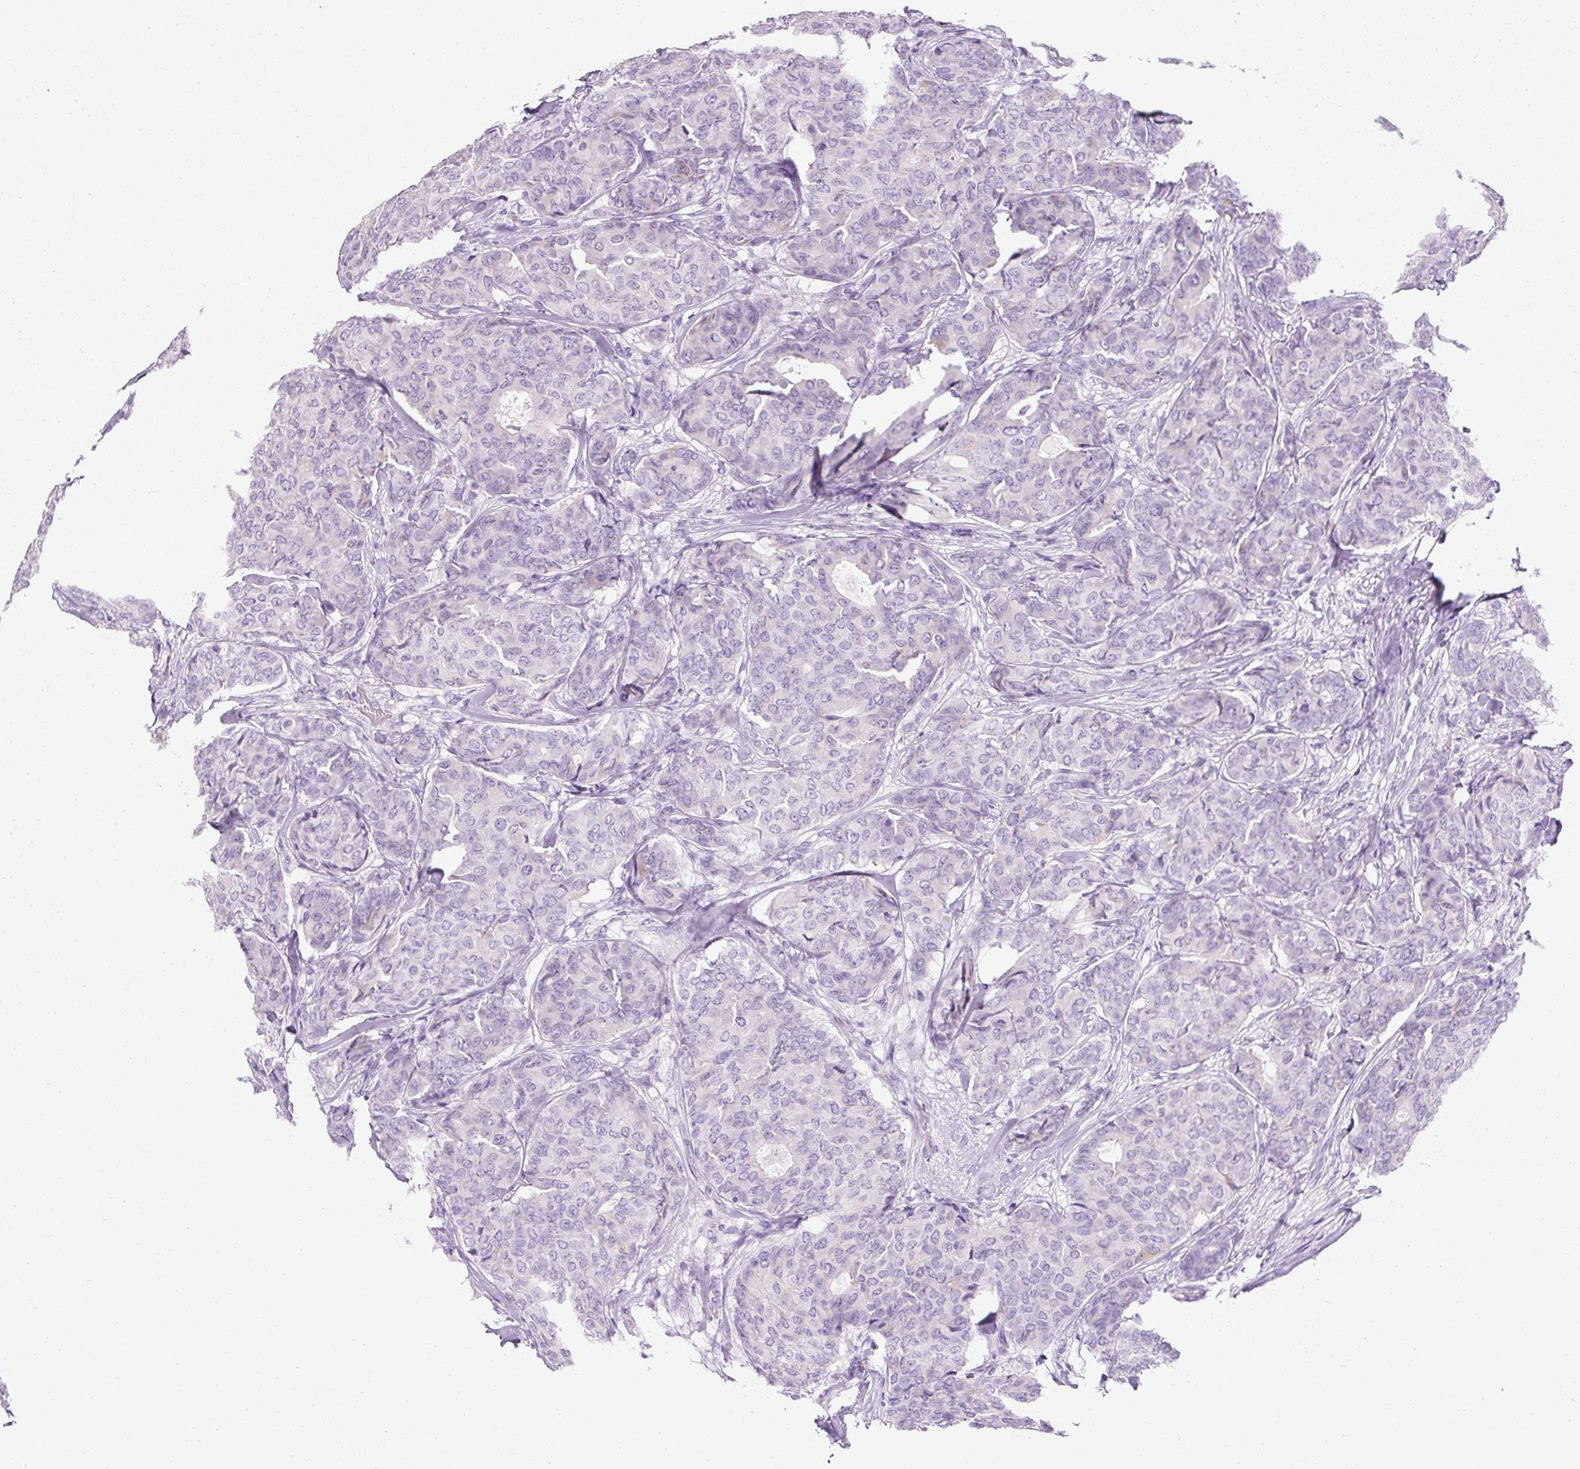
{"staining": {"intensity": "negative", "quantity": "none", "location": "none"}, "tissue": "breast cancer", "cell_type": "Tumor cells", "image_type": "cancer", "snomed": [{"axis": "morphology", "description": "Duct carcinoma"}, {"axis": "topography", "description": "Breast"}], "caption": "Immunohistochemistry of breast cancer reveals no expression in tumor cells. Nuclei are stained in blue.", "gene": "C2CD4C", "patient": {"sex": "female", "age": 75}}